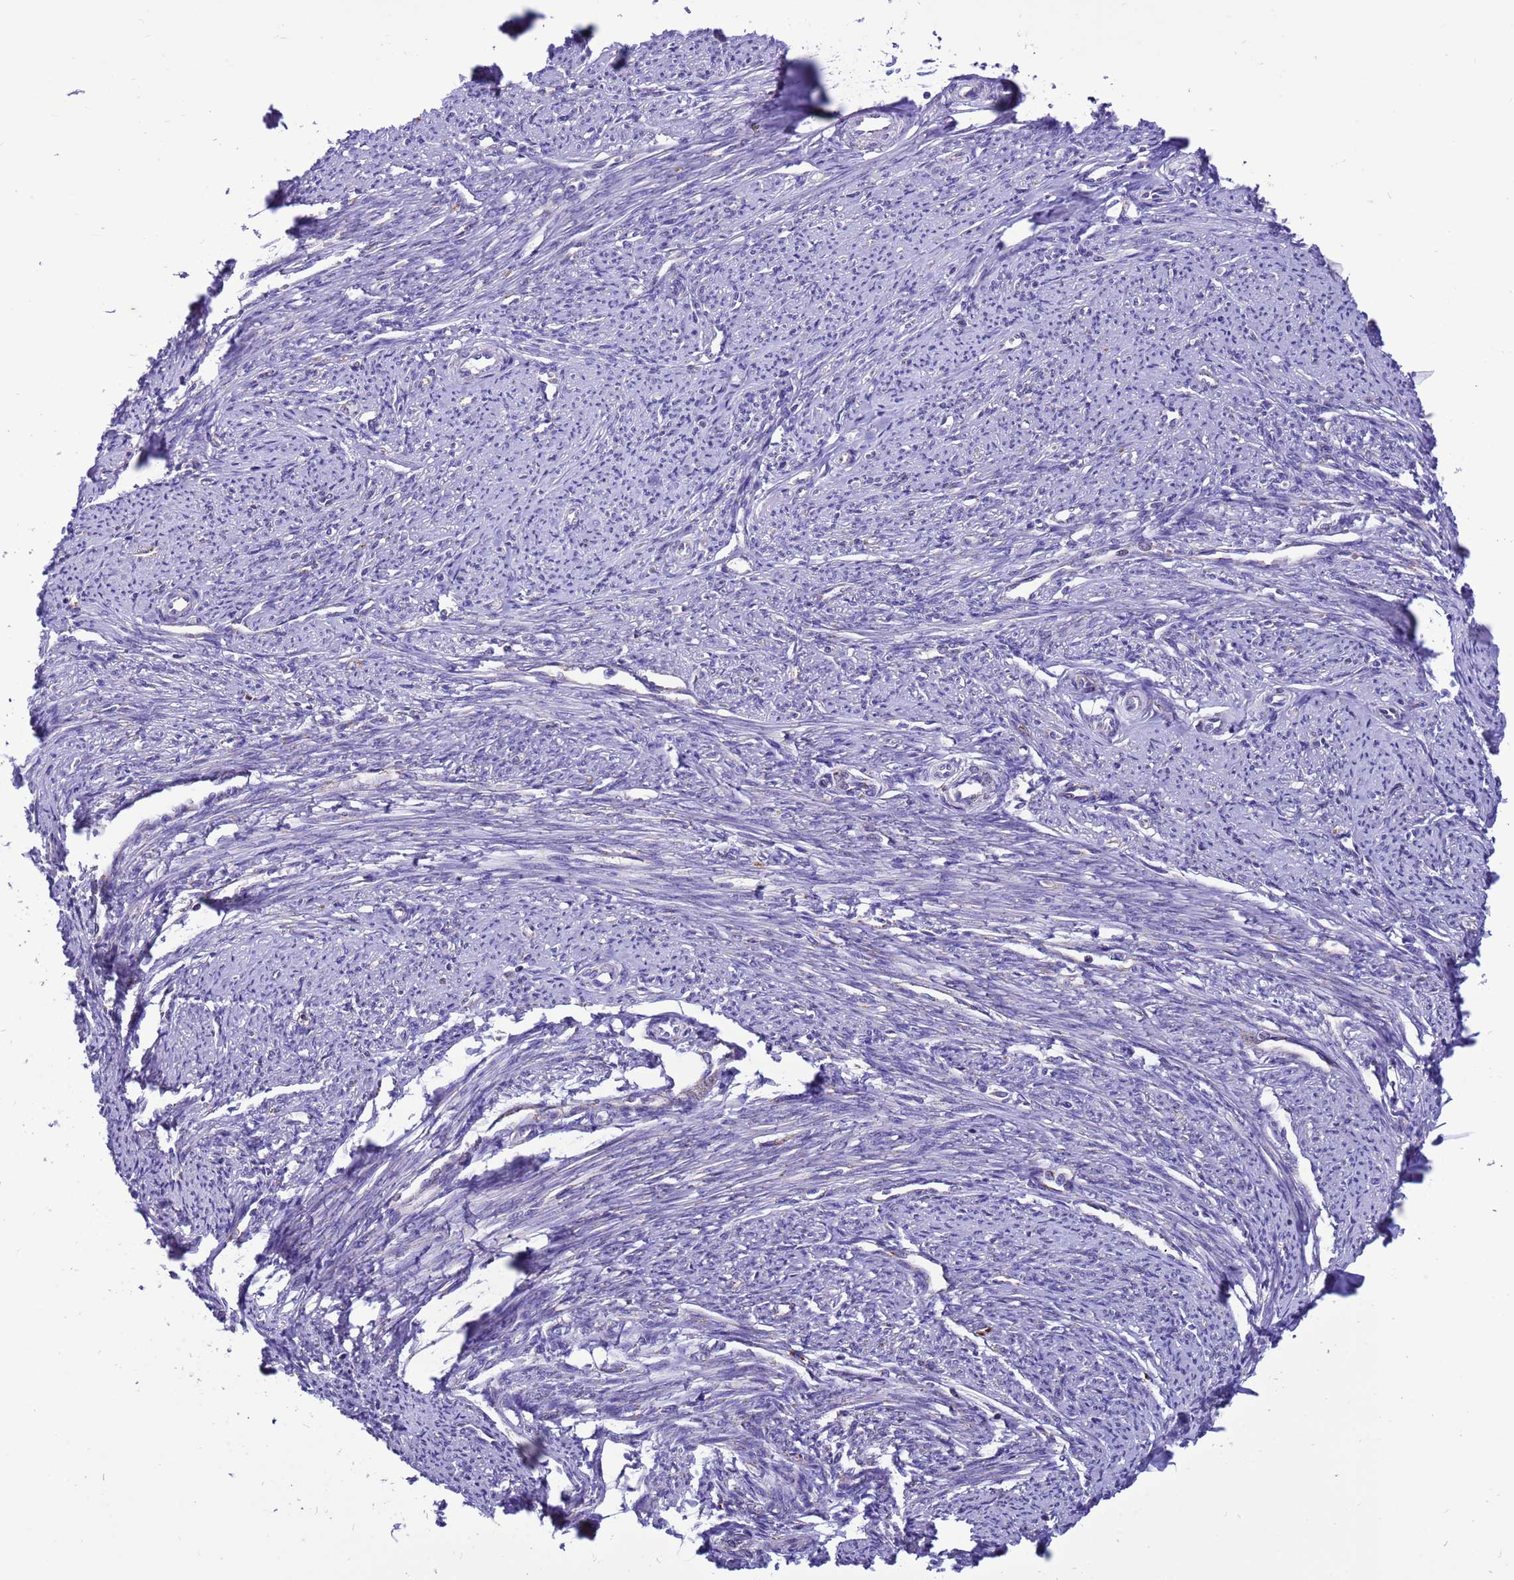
{"staining": {"intensity": "negative", "quantity": "none", "location": "none"}, "tissue": "smooth muscle", "cell_type": "Smooth muscle cells", "image_type": "normal", "snomed": [{"axis": "morphology", "description": "Normal tissue, NOS"}, {"axis": "topography", "description": "Smooth muscle"}, {"axis": "topography", "description": "Uterus"}], "caption": "A high-resolution micrograph shows IHC staining of benign smooth muscle, which displays no significant expression in smooth muscle cells.", "gene": "CCDC191", "patient": {"sex": "female", "age": 59}}